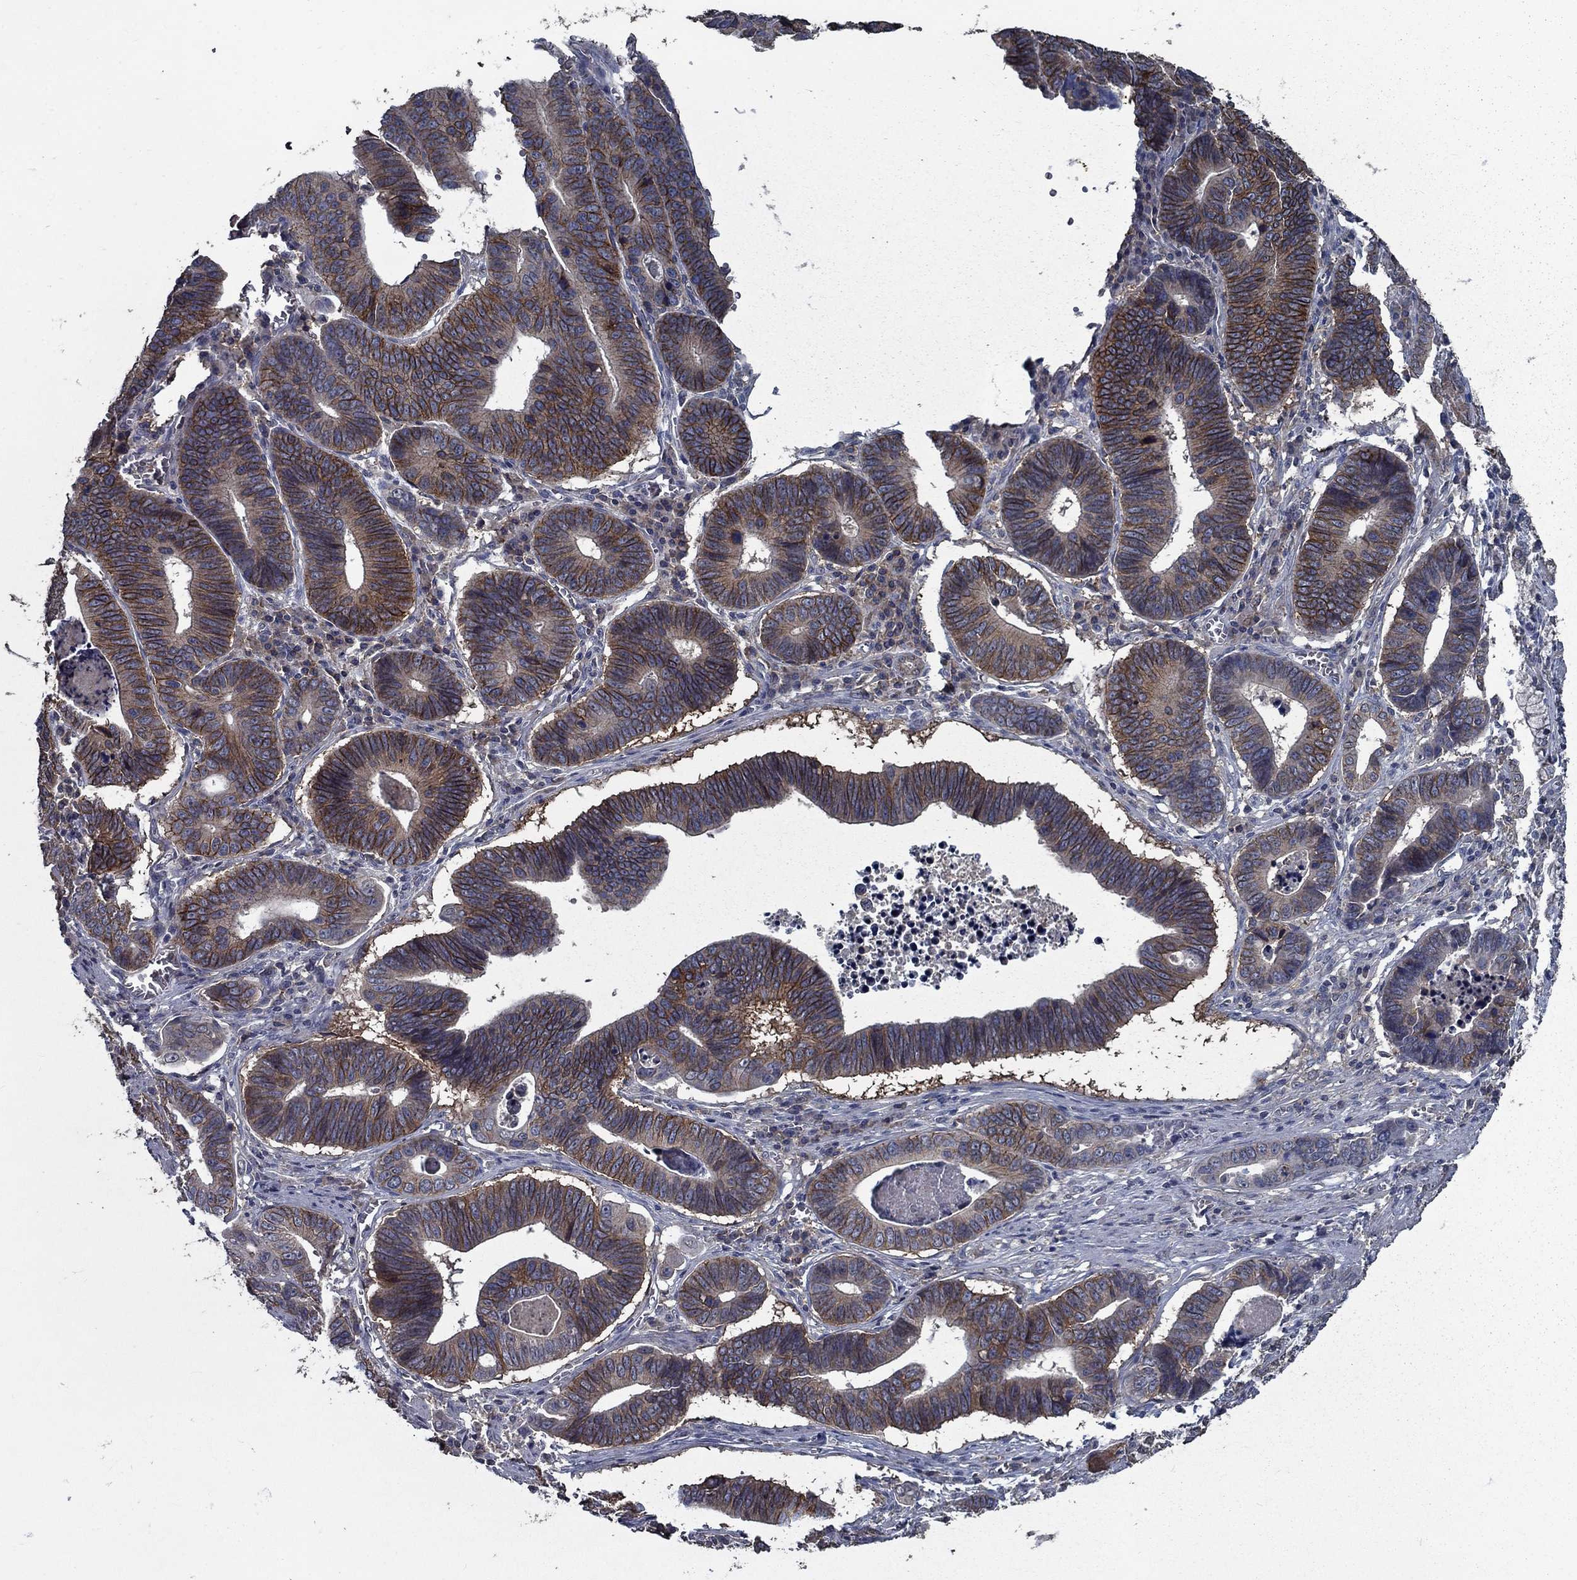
{"staining": {"intensity": "strong", "quantity": "<25%", "location": "cytoplasmic/membranous"}, "tissue": "stomach cancer", "cell_type": "Tumor cells", "image_type": "cancer", "snomed": [{"axis": "morphology", "description": "Adenocarcinoma, NOS"}, {"axis": "topography", "description": "Stomach"}], "caption": "Immunohistochemistry (IHC) staining of adenocarcinoma (stomach), which displays medium levels of strong cytoplasmic/membranous expression in about <25% of tumor cells indicating strong cytoplasmic/membranous protein expression. The staining was performed using DAB (3,3'-diaminobenzidine) (brown) for protein detection and nuclei were counterstained in hematoxylin (blue).", "gene": "SLC44A1", "patient": {"sex": "male", "age": 84}}